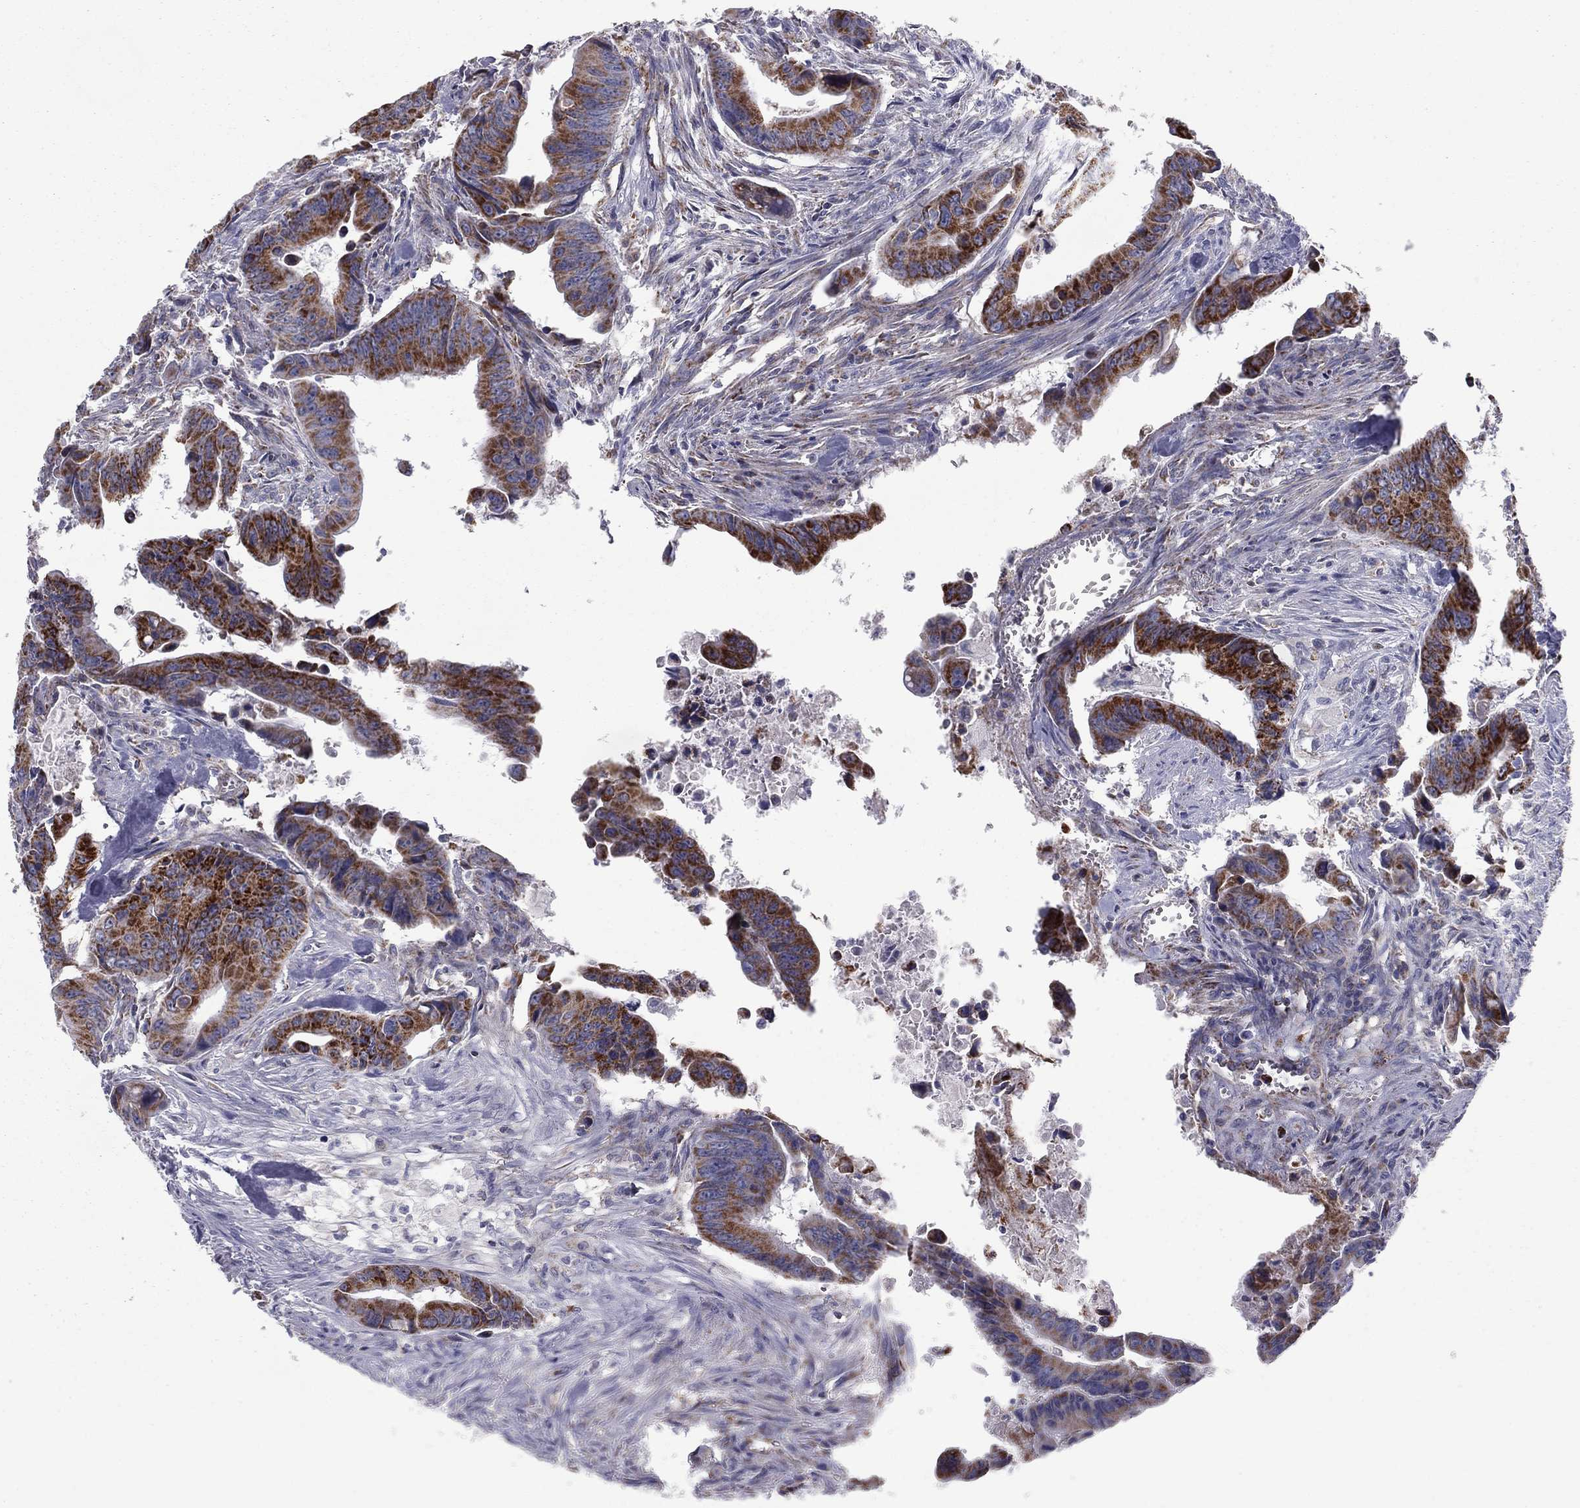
{"staining": {"intensity": "strong", "quantity": "25%-75%", "location": "cytoplasmic/membranous"}, "tissue": "colorectal cancer", "cell_type": "Tumor cells", "image_type": "cancer", "snomed": [{"axis": "morphology", "description": "Adenocarcinoma, NOS"}, {"axis": "topography", "description": "Colon"}], "caption": "Human colorectal cancer (adenocarcinoma) stained with a protein marker displays strong staining in tumor cells.", "gene": "NDUFV1", "patient": {"sex": "female", "age": 87}}